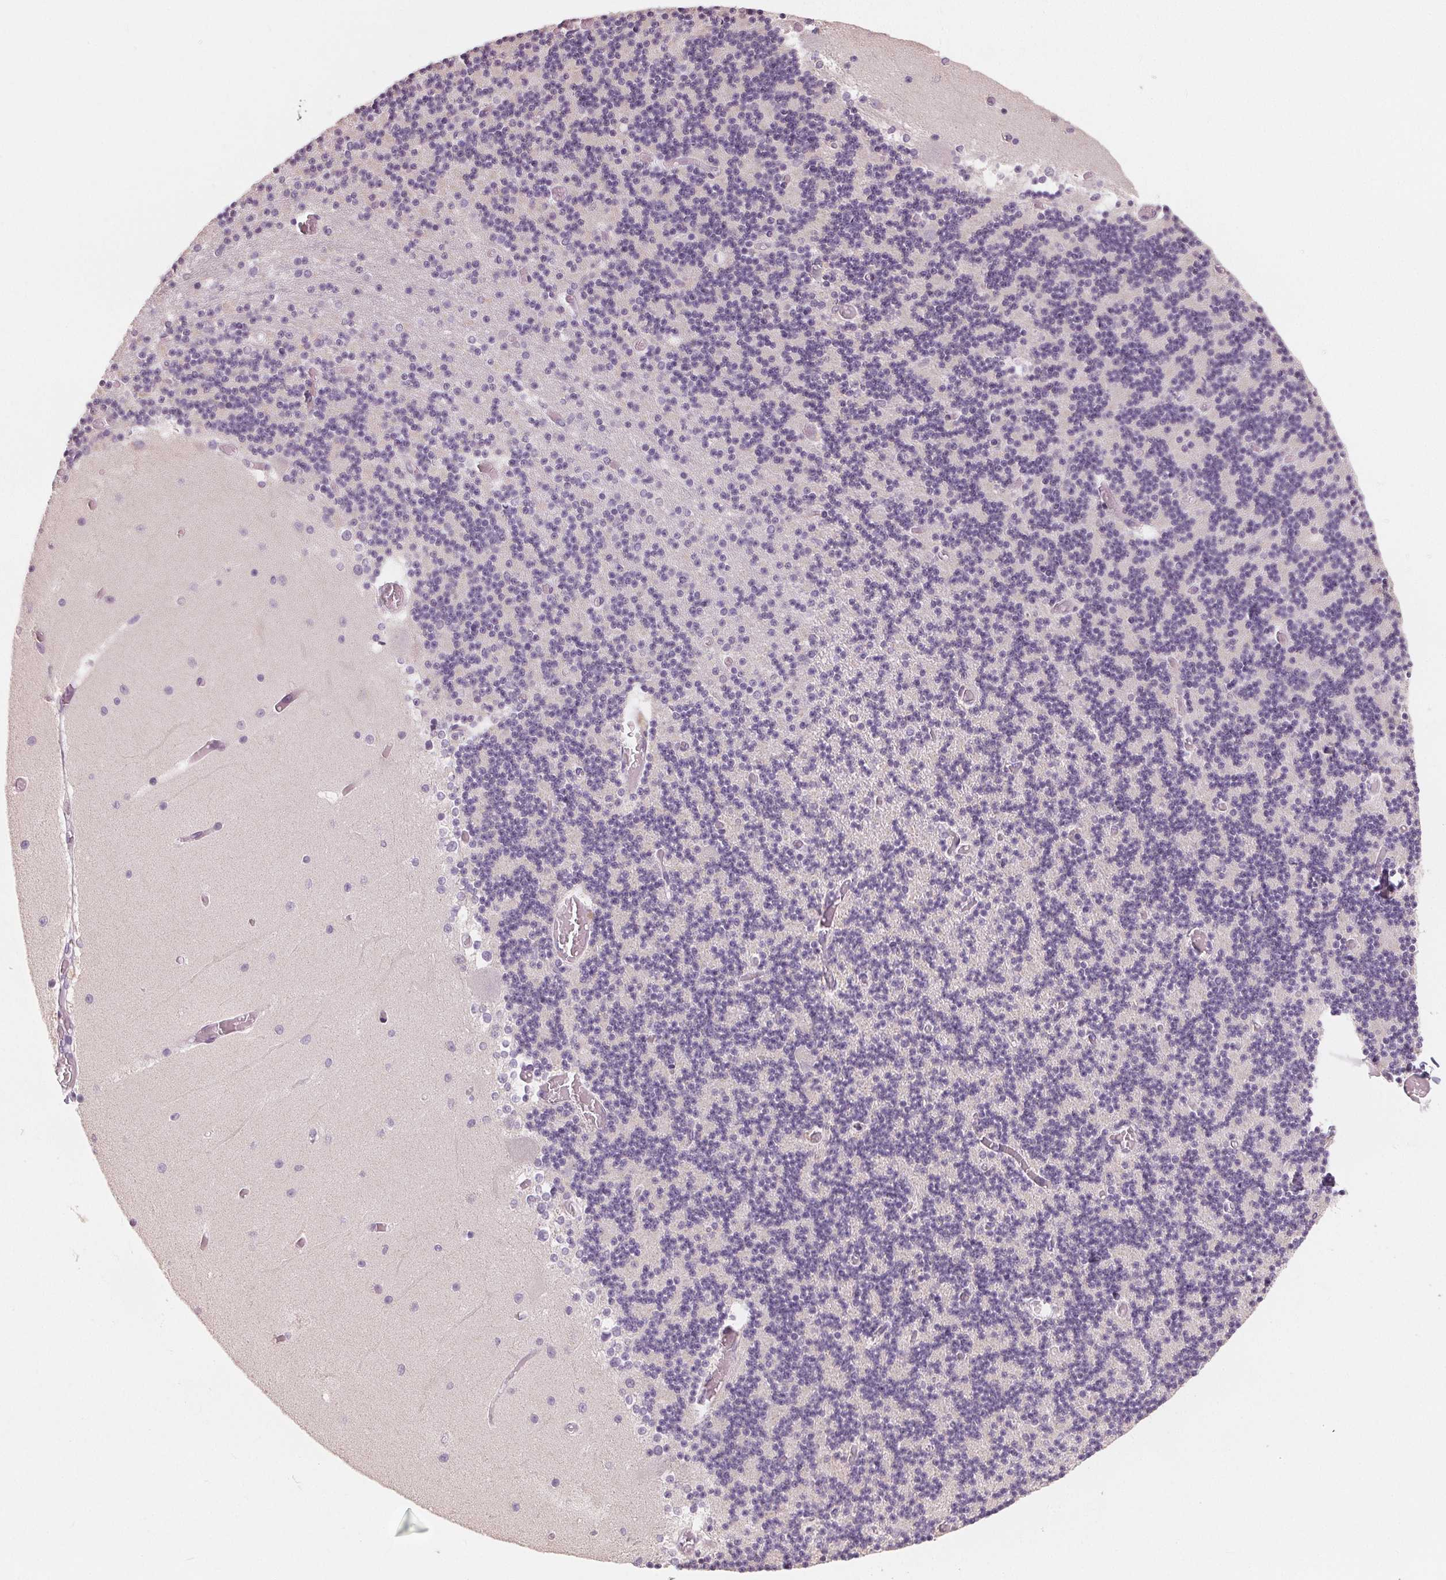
{"staining": {"intensity": "negative", "quantity": "none", "location": "none"}, "tissue": "cerebellum", "cell_type": "Cells in granular layer", "image_type": "normal", "snomed": [{"axis": "morphology", "description": "Normal tissue, NOS"}, {"axis": "topography", "description": "Cerebellum"}], "caption": "Cells in granular layer show no significant staining in benign cerebellum. Nuclei are stained in blue.", "gene": "VTCN1", "patient": {"sex": "female", "age": 28}}